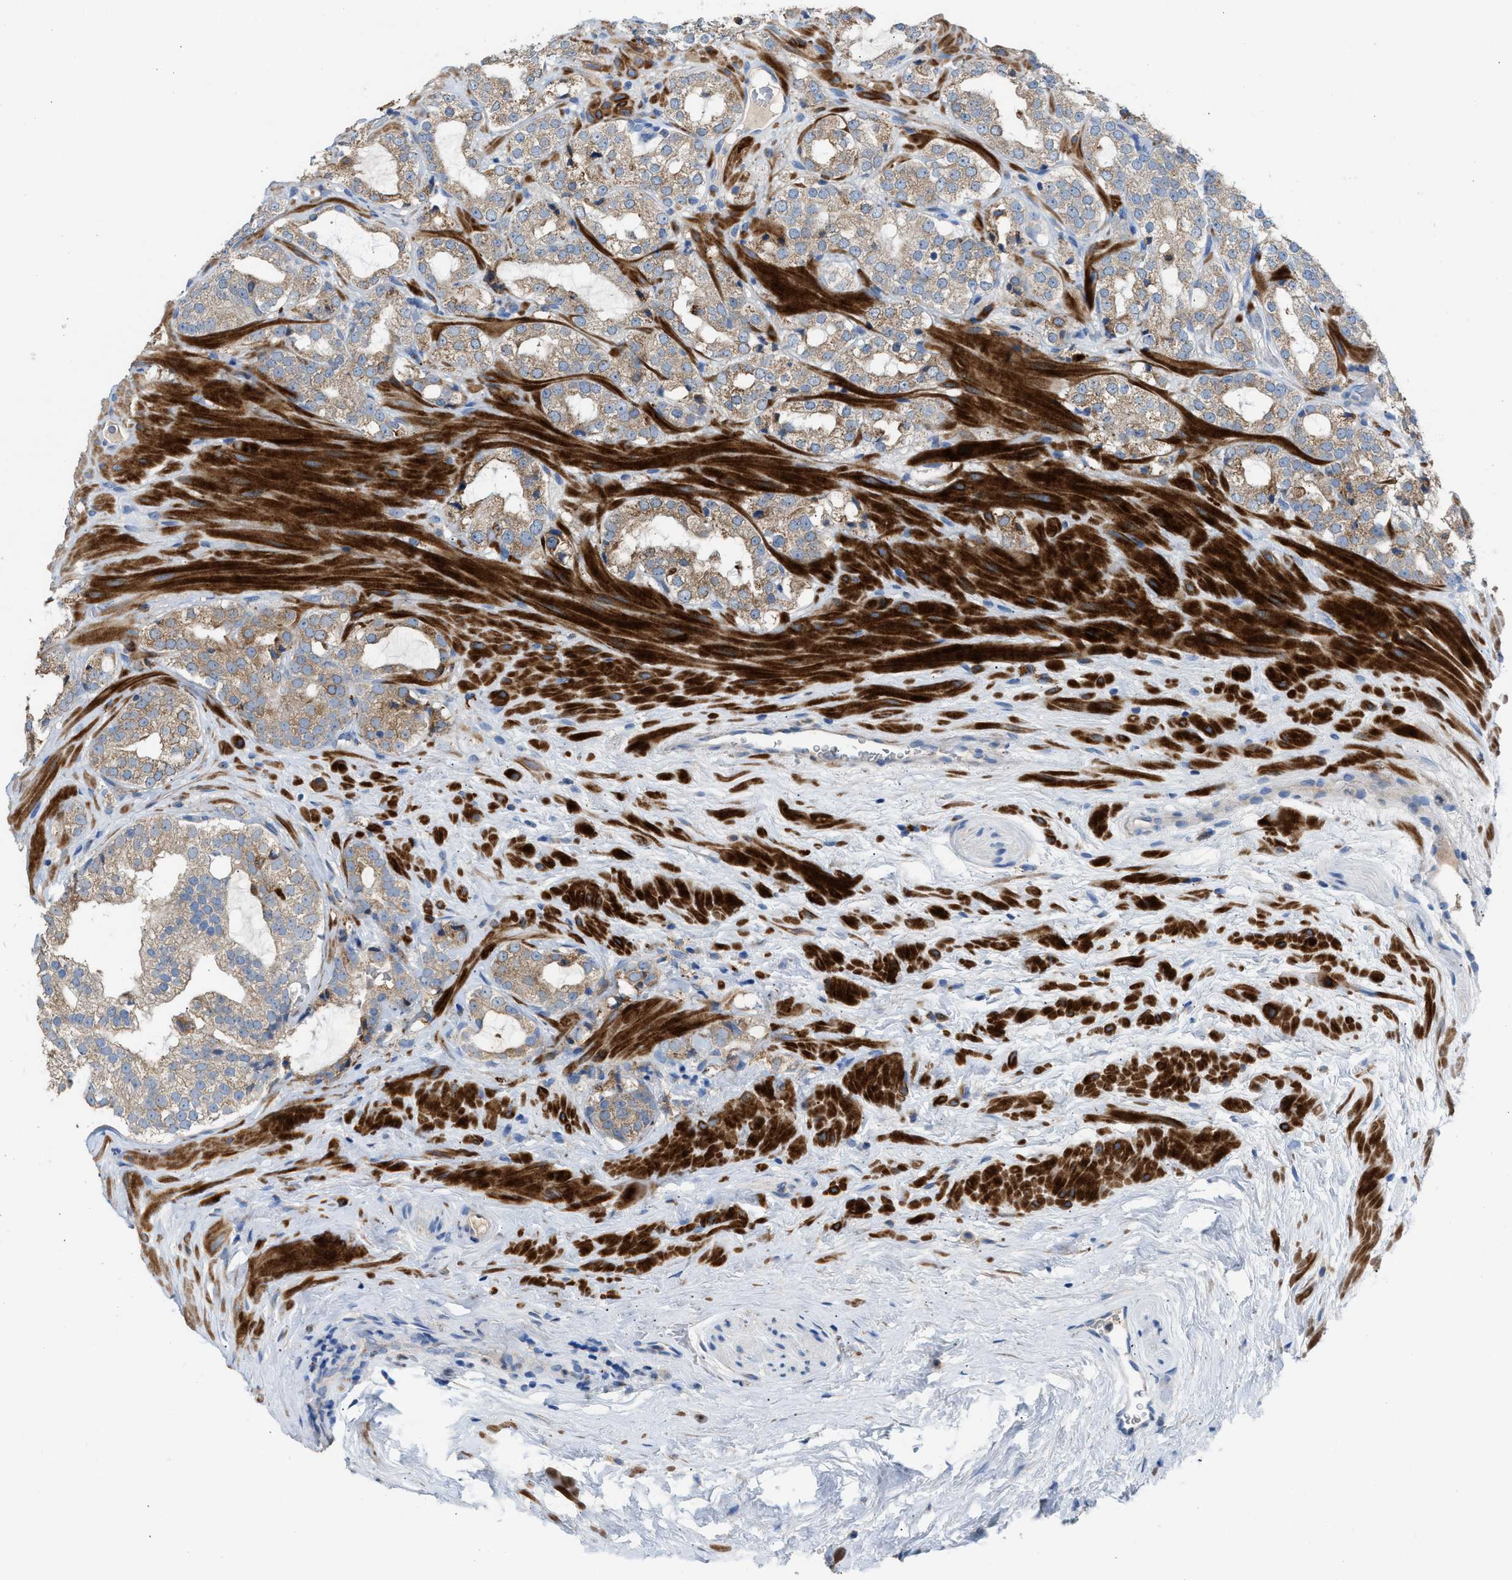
{"staining": {"intensity": "weak", "quantity": "<25%", "location": "cytoplasmic/membranous"}, "tissue": "prostate cancer", "cell_type": "Tumor cells", "image_type": "cancer", "snomed": [{"axis": "morphology", "description": "Adenocarcinoma, High grade"}, {"axis": "topography", "description": "Prostate"}], "caption": "Immunohistochemical staining of prostate cancer (adenocarcinoma (high-grade)) reveals no significant staining in tumor cells.", "gene": "AOAH", "patient": {"sex": "male", "age": 64}}